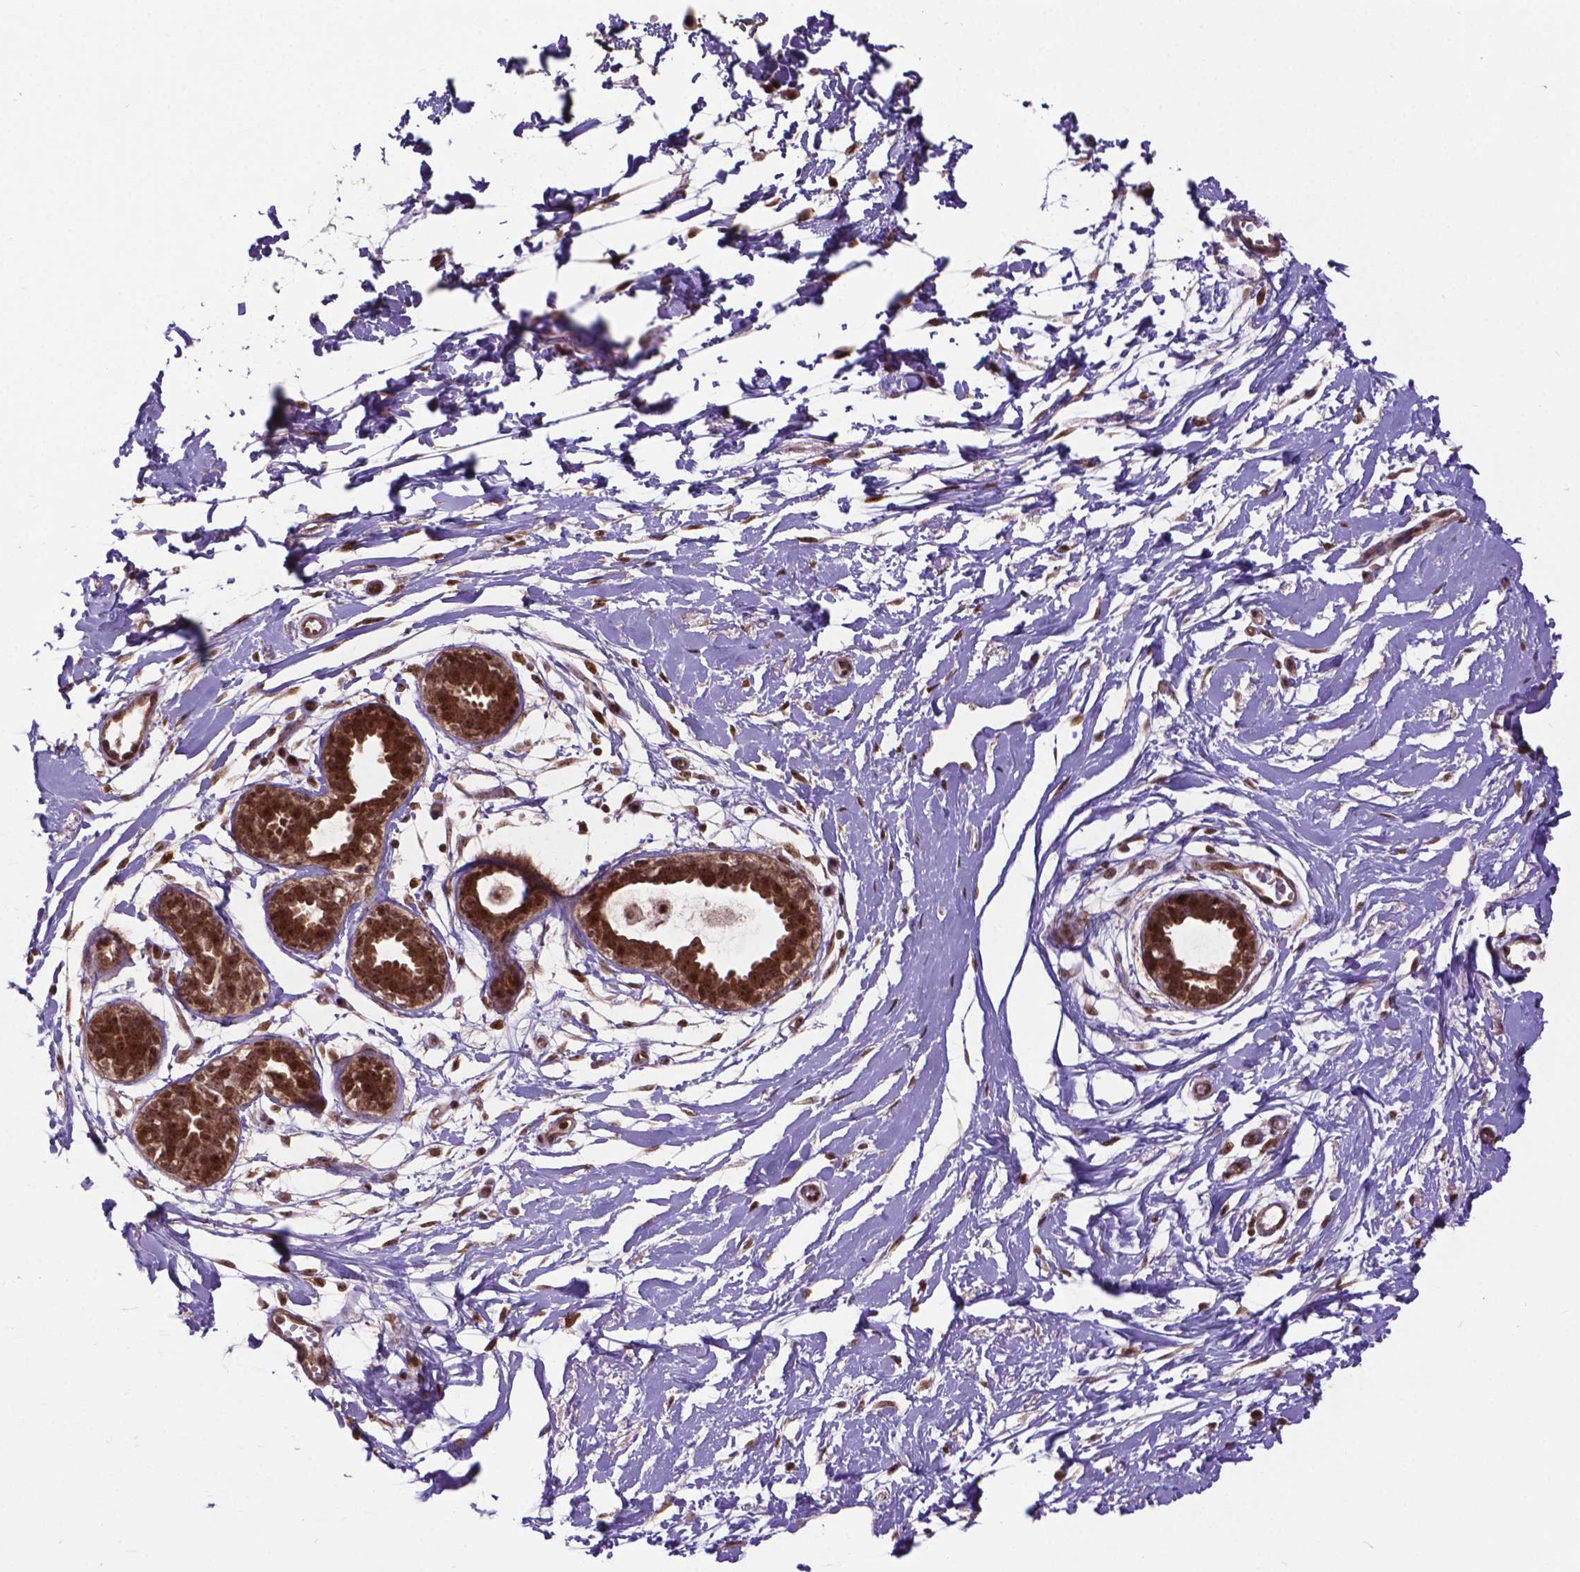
{"staining": {"intensity": "negative", "quantity": "none", "location": "none"}, "tissue": "breast", "cell_type": "Adipocytes", "image_type": "normal", "snomed": [{"axis": "morphology", "description": "Normal tissue, NOS"}, {"axis": "topography", "description": "Breast"}], "caption": "A high-resolution micrograph shows IHC staining of unremarkable breast, which shows no significant expression in adipocytes.", "gene": "CSNK2A1", "patient": {"sex": "female", "age": 49}}